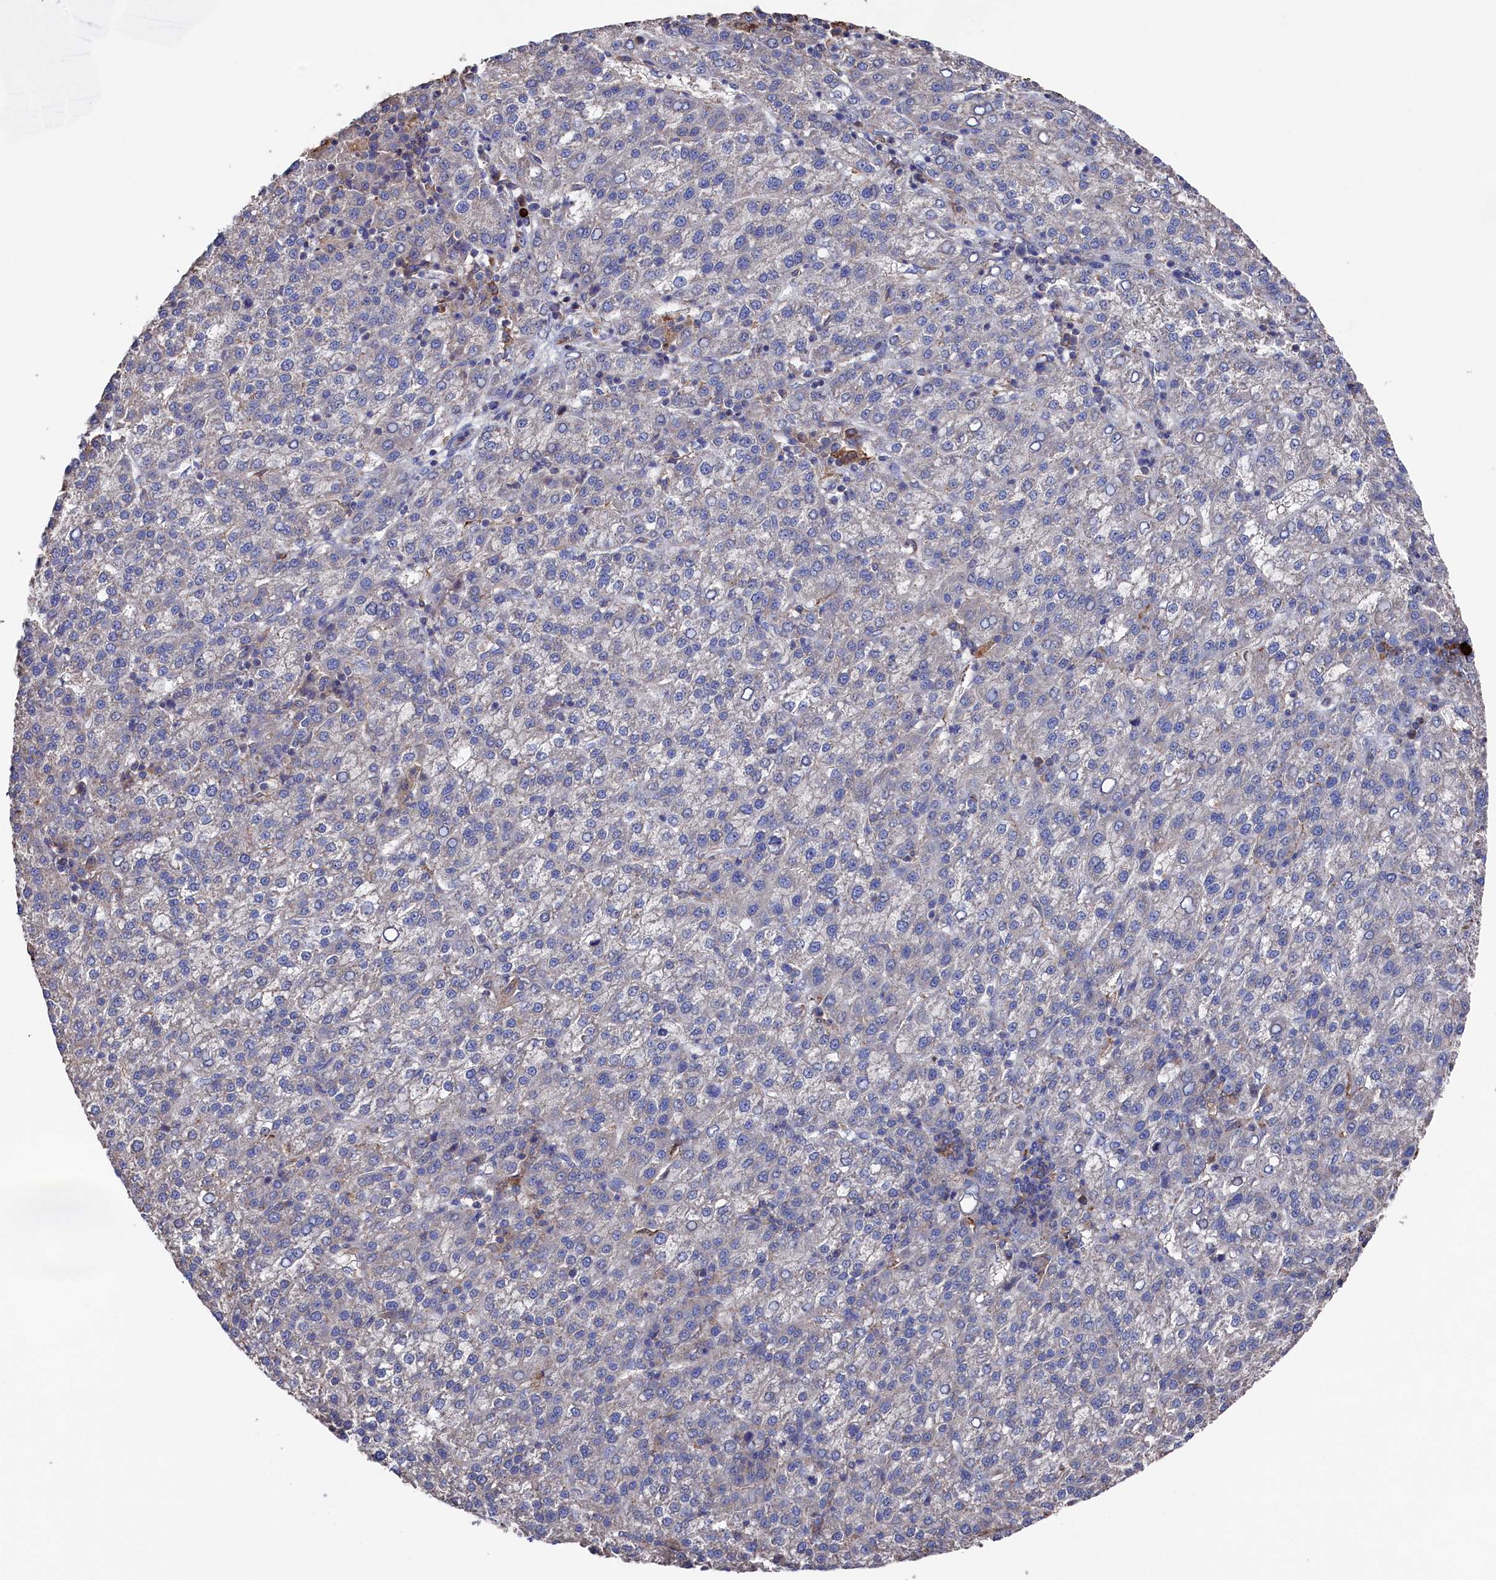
{"staining": {"intensity": "negative", "quantity": "none", "location": "none"}, "tissue": "liver cancer", "cell_type": "Tumor cells", "image_type": "cancer", "snomed": [{"axis": "morphology", "description": "Carcinoma, Hepatocellular, NOS"}, {"axis": "topography", "description": "Liver"}], "caption": "A high-resolution micrograph shows IHC staining of liver cancer (hepatocellular carcinoma), which demonstrates no significant positivity in tumor cells.", "gene": "TK2", "patient": {"sex": "female", "age": 58}}